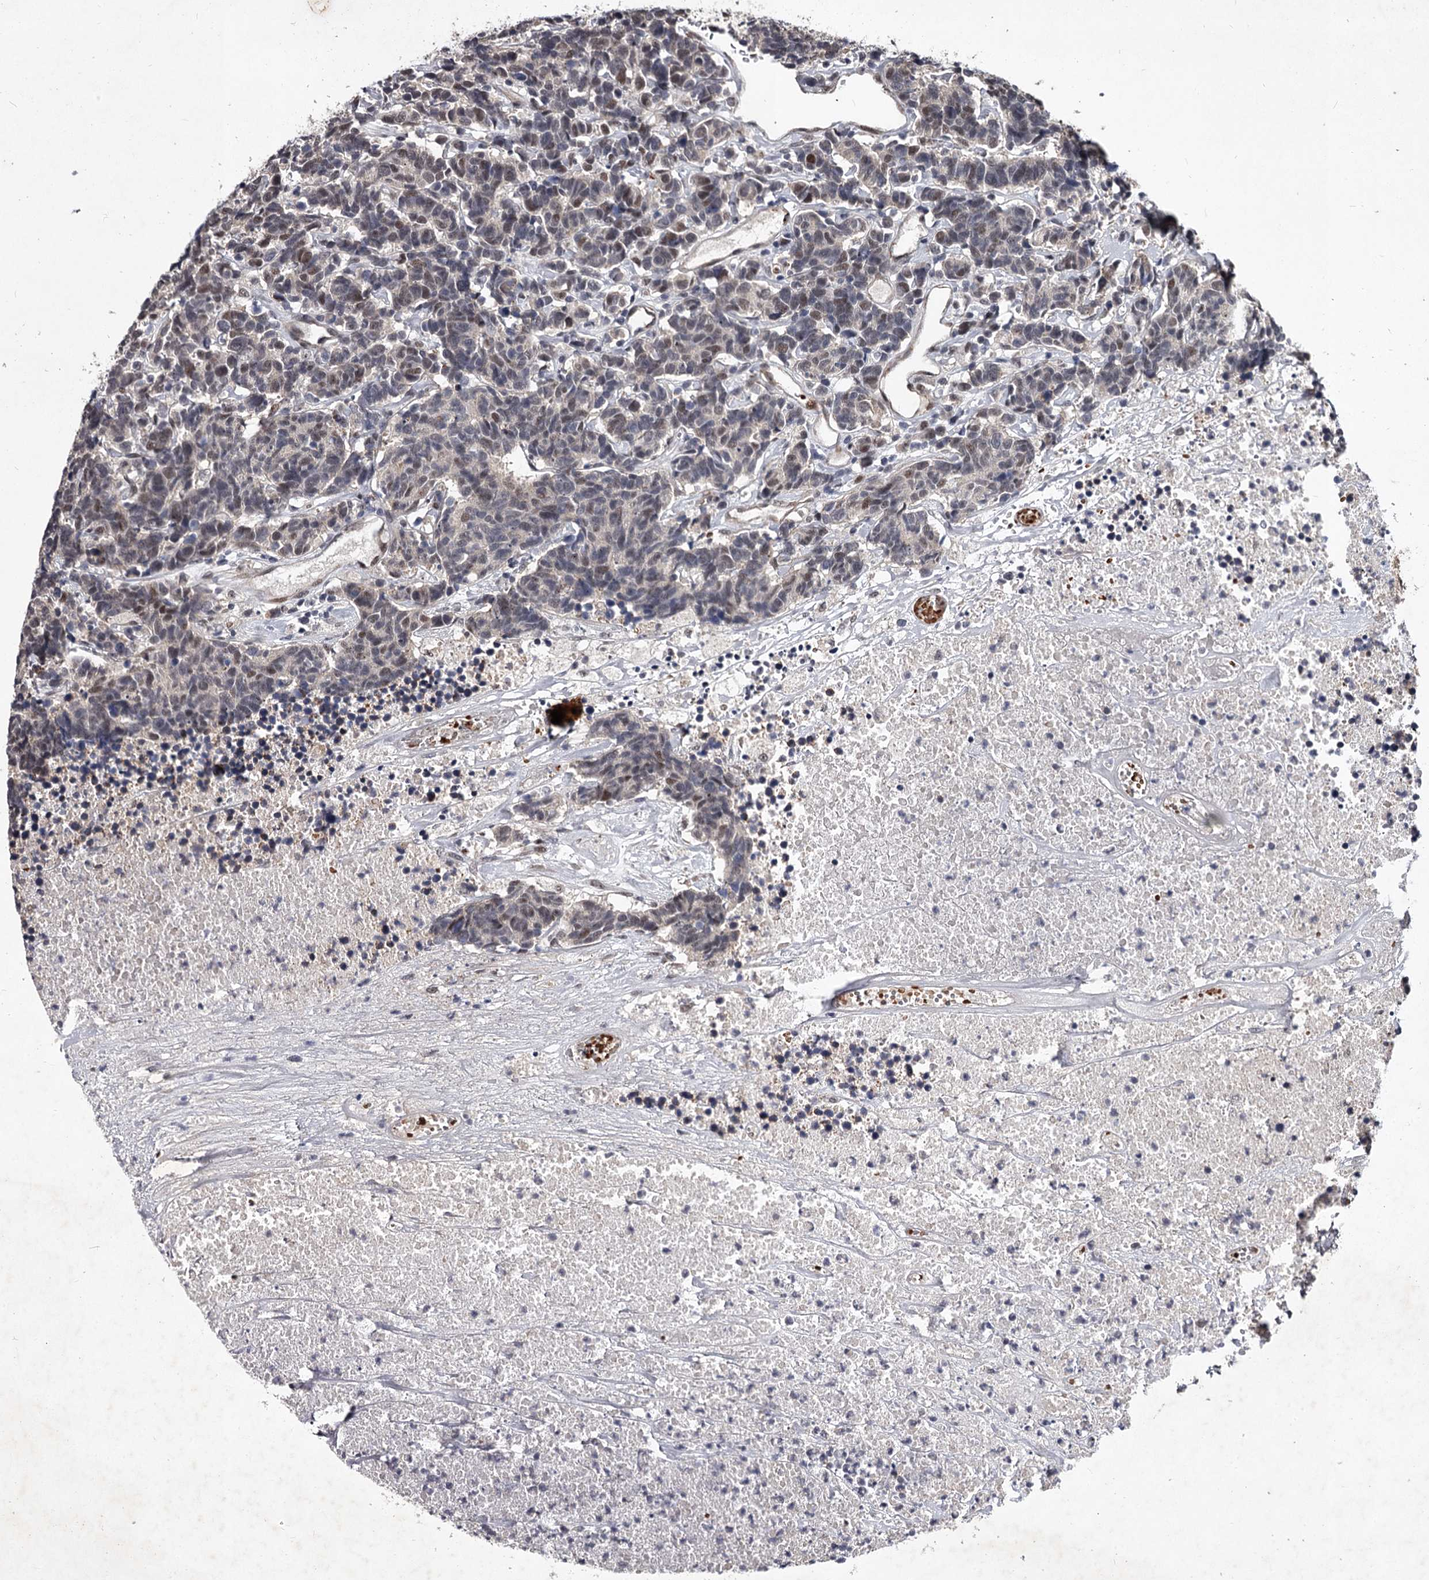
{"staining": {"intensity": "moderate", "quantity": "<25%", "location": "nuclear"}, "tissue": "carcinoid", "cell_type": "Tumor cells", "image_type": "cancer", "snomed": [{"axis": "morphology", "description": "Carcinoma, NOS"}, {"axis": "morphology", "description": "Carcinoid, malignant, NOS"}, {"axis": "topography", "description": "Urinary bladder"}], "caption": "Human malignant carcinoid stained with a brown dye demonstrates moderate nuclear positive positivity in about <25% of tumor cells.", "gene": "RNF44", "patient": {"sex": "male", "age": 57}}